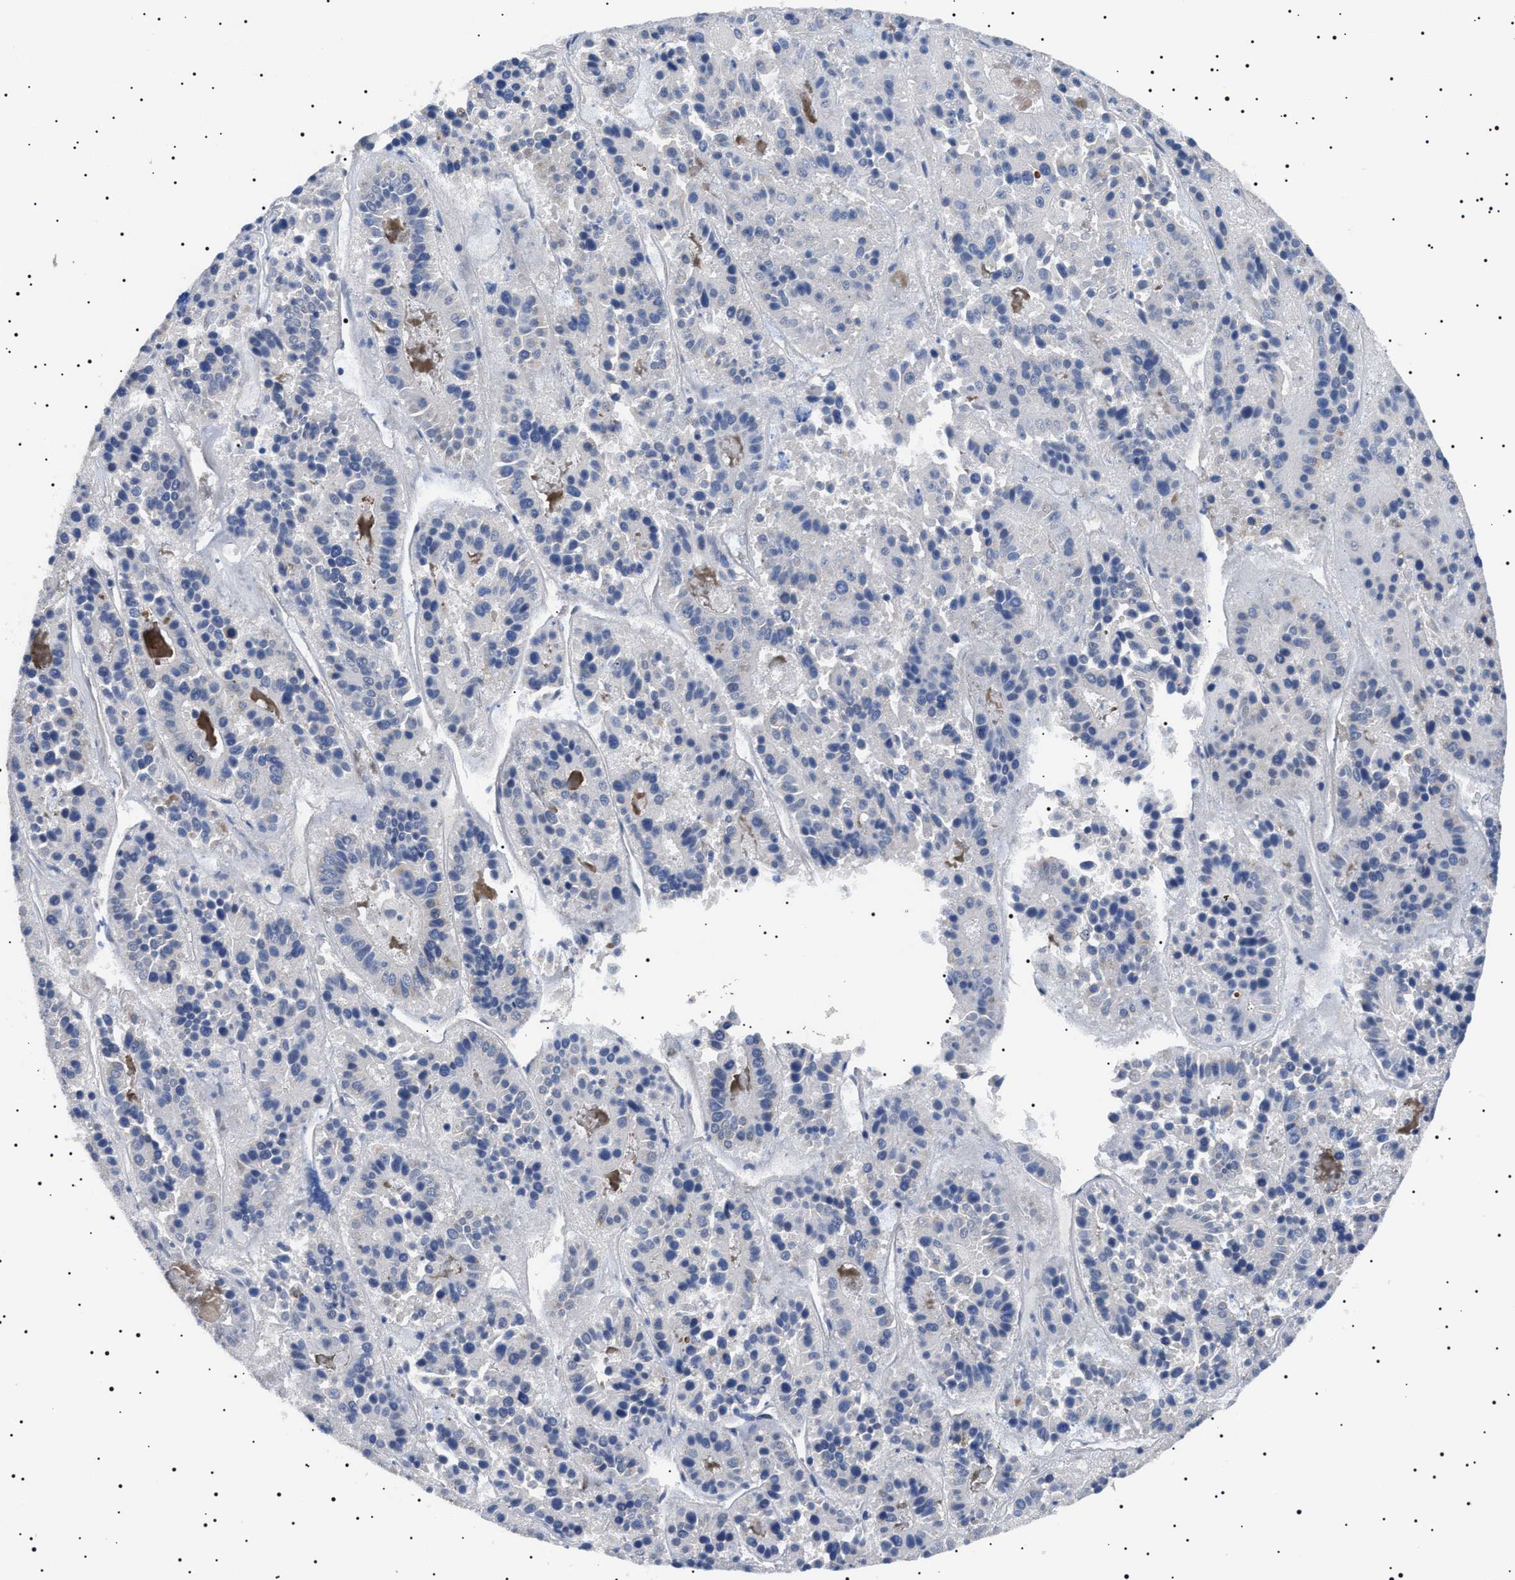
{"staining": {"intensity": "negative", "quantity": "none", "location": "none"}, "tissue": "pancreatic cancer", "cell_type": "Tumor cells", "image_type": "cancer", "snomed": [{"axis": "morphology", "description": "Adenocarcinoma, NOS"}, {"axis": "topography", "description": "Pancreas"}], "caption": "High magnification brightfield microscopy of adenocarcinoma (pancreatic) stained with DAB (3,3'-diaminobenzidine) (brown) and counterstained with hematoxylin (blue): tumor cells show no significant positivity.", "gene": "RAB34", "patient": {"sex": "male", "age": 50}}